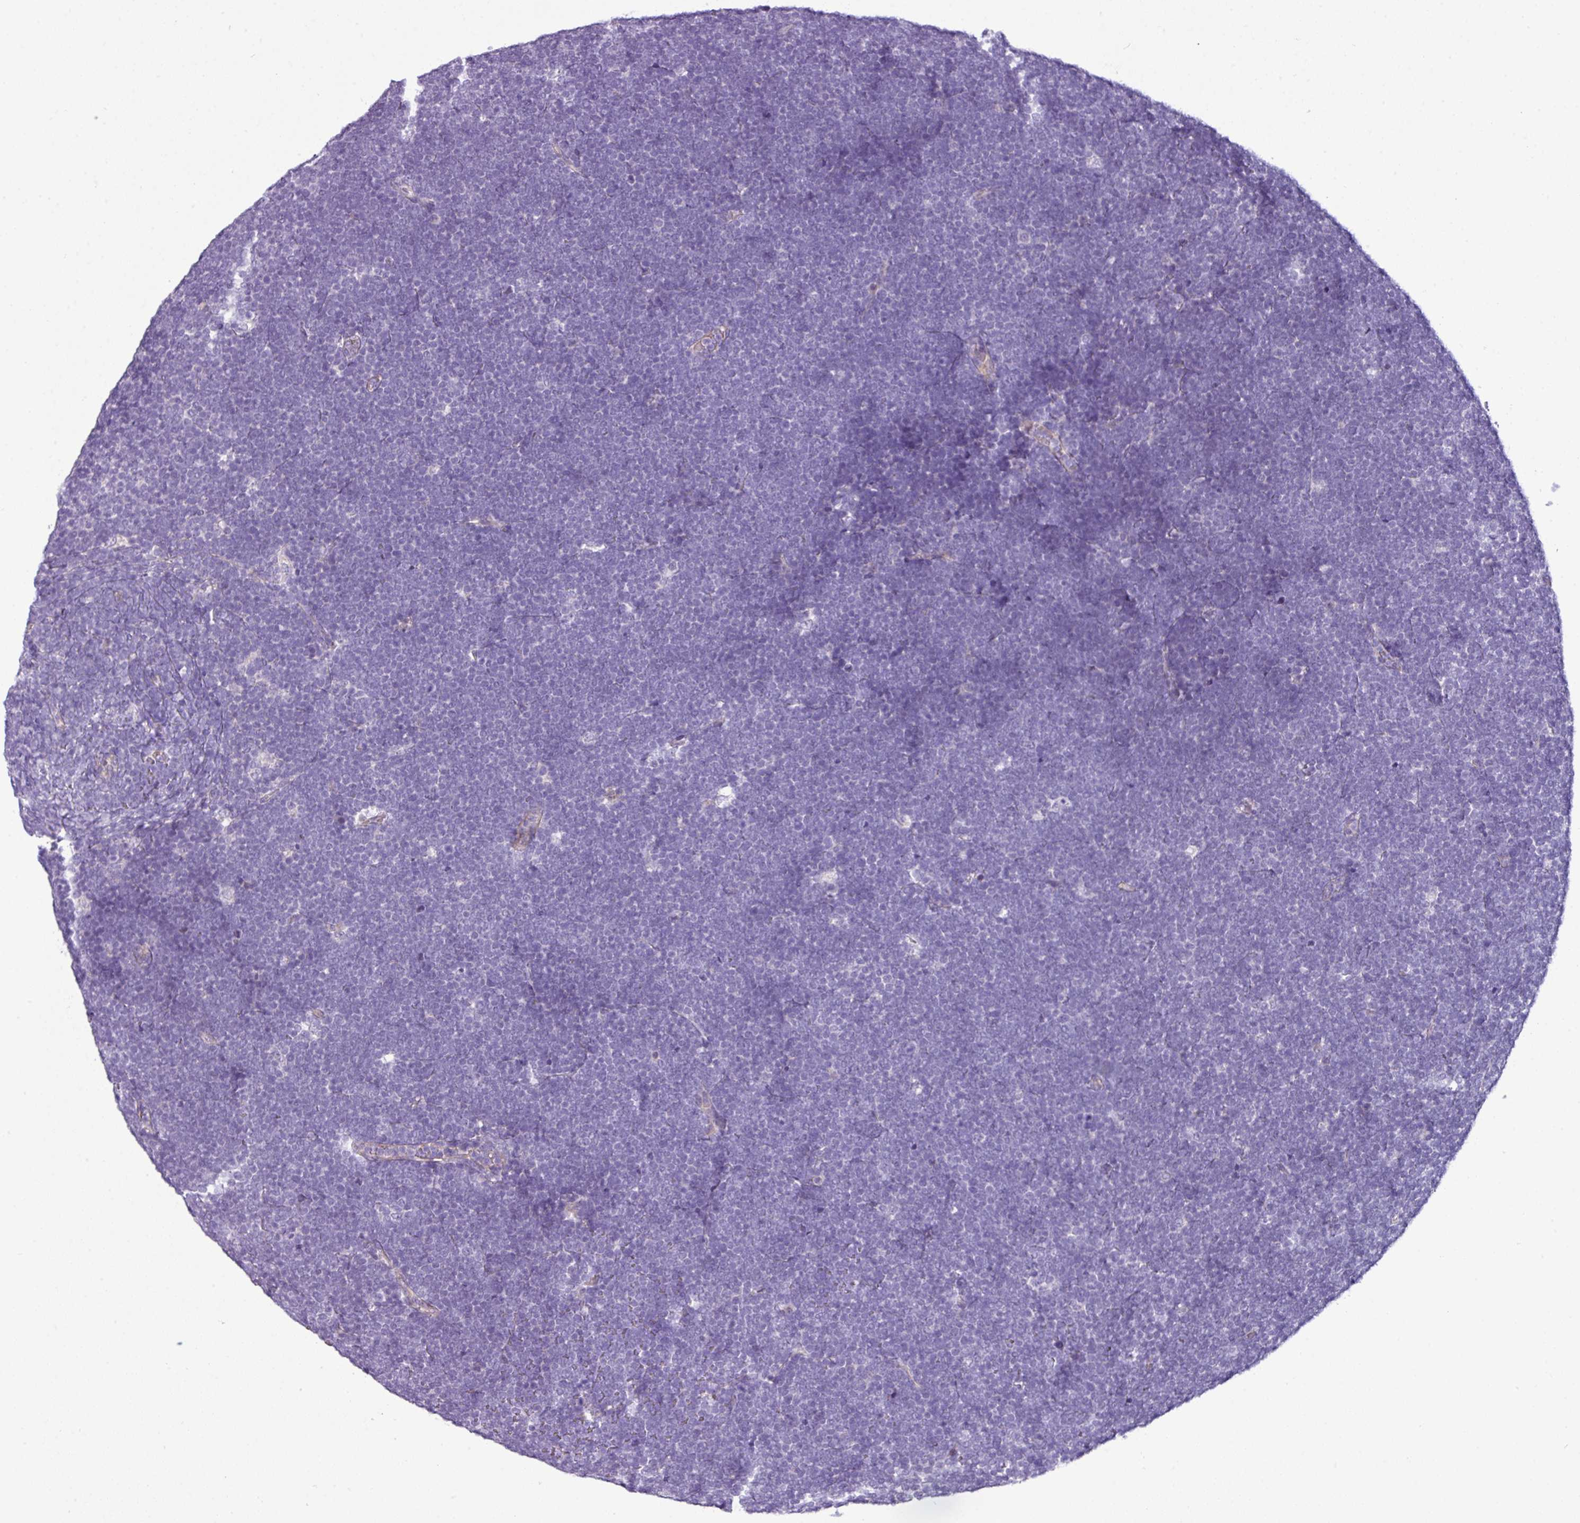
{"staining": {"intensity": "negative", "quantity": "none", "location": "none"}, "tissue": "lymphoma", "cell_type": "Tumor cells", "image_type": "cancer", "snomed": [{"axis": "morphology", "description": "Malignant lymphoma, non-Hodgkin's type, High grade"}, {"axis": "topography", "description": "Lymph node"}], "caption": "High power microscopy photomicrograph of an immunohistochemistry micrograph of lymphoma, revealing no significant expression in tumor cells.", "gene": "TMEM178B", "patient": {"sex": "male", "age": 13}}